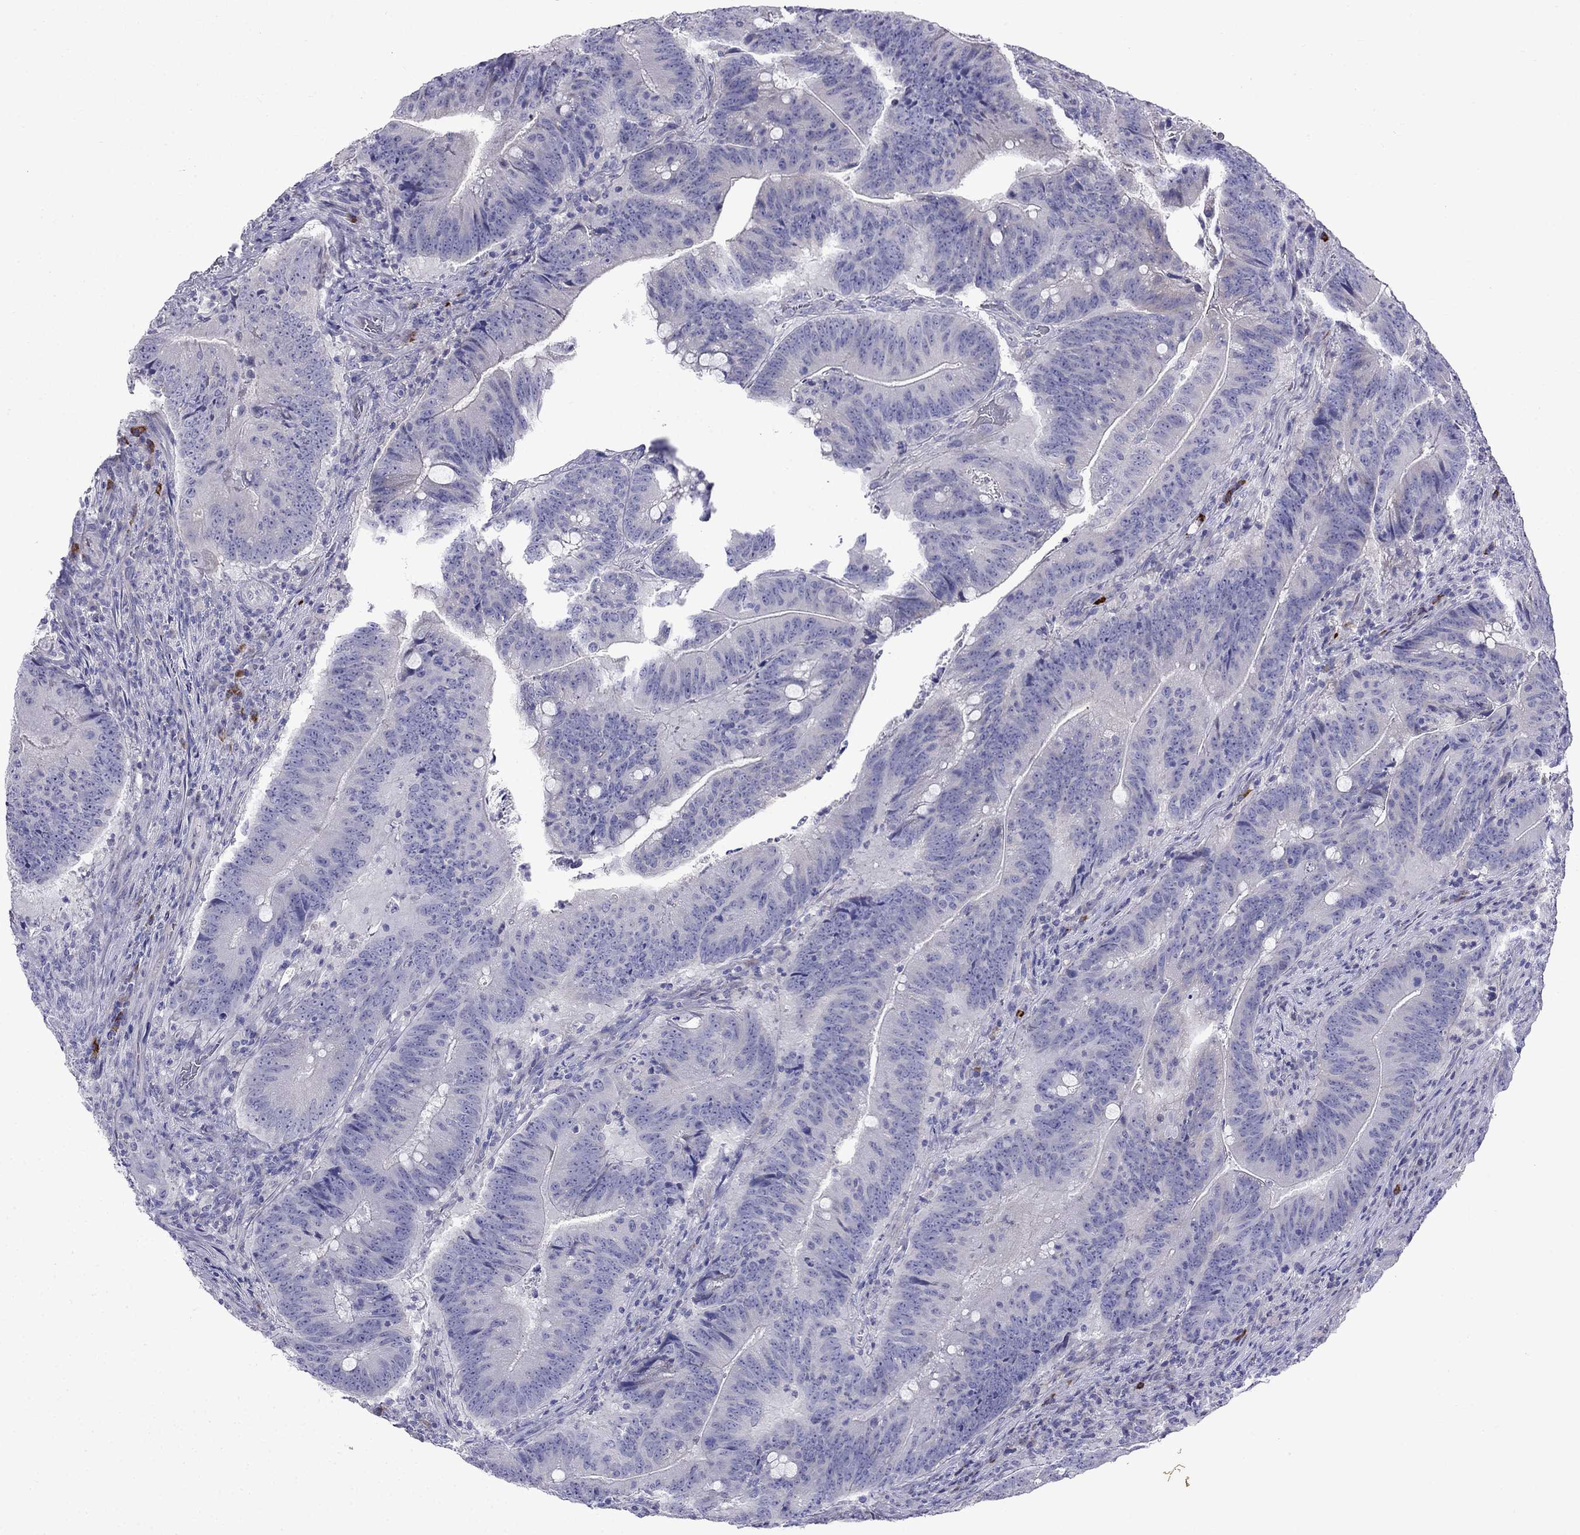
{"staining": {"intensity": "negative", "quantity": "none", "location": "none"}, "tissue": "colorectal cancer", "cell_type": "Tumor cells", "image_type": "cancer", "snomed": [{"axis": "morphology", "description": "Adenocarcinoma, NOS"}, {"axis": "topography", "description": "Colon"}], "caption": "Tumor cells show no significant protein positivity in colorectal cancer (adenocarcinoma).", "gene": "PATE1", "patient": {"sex": "female", "age": 87}}